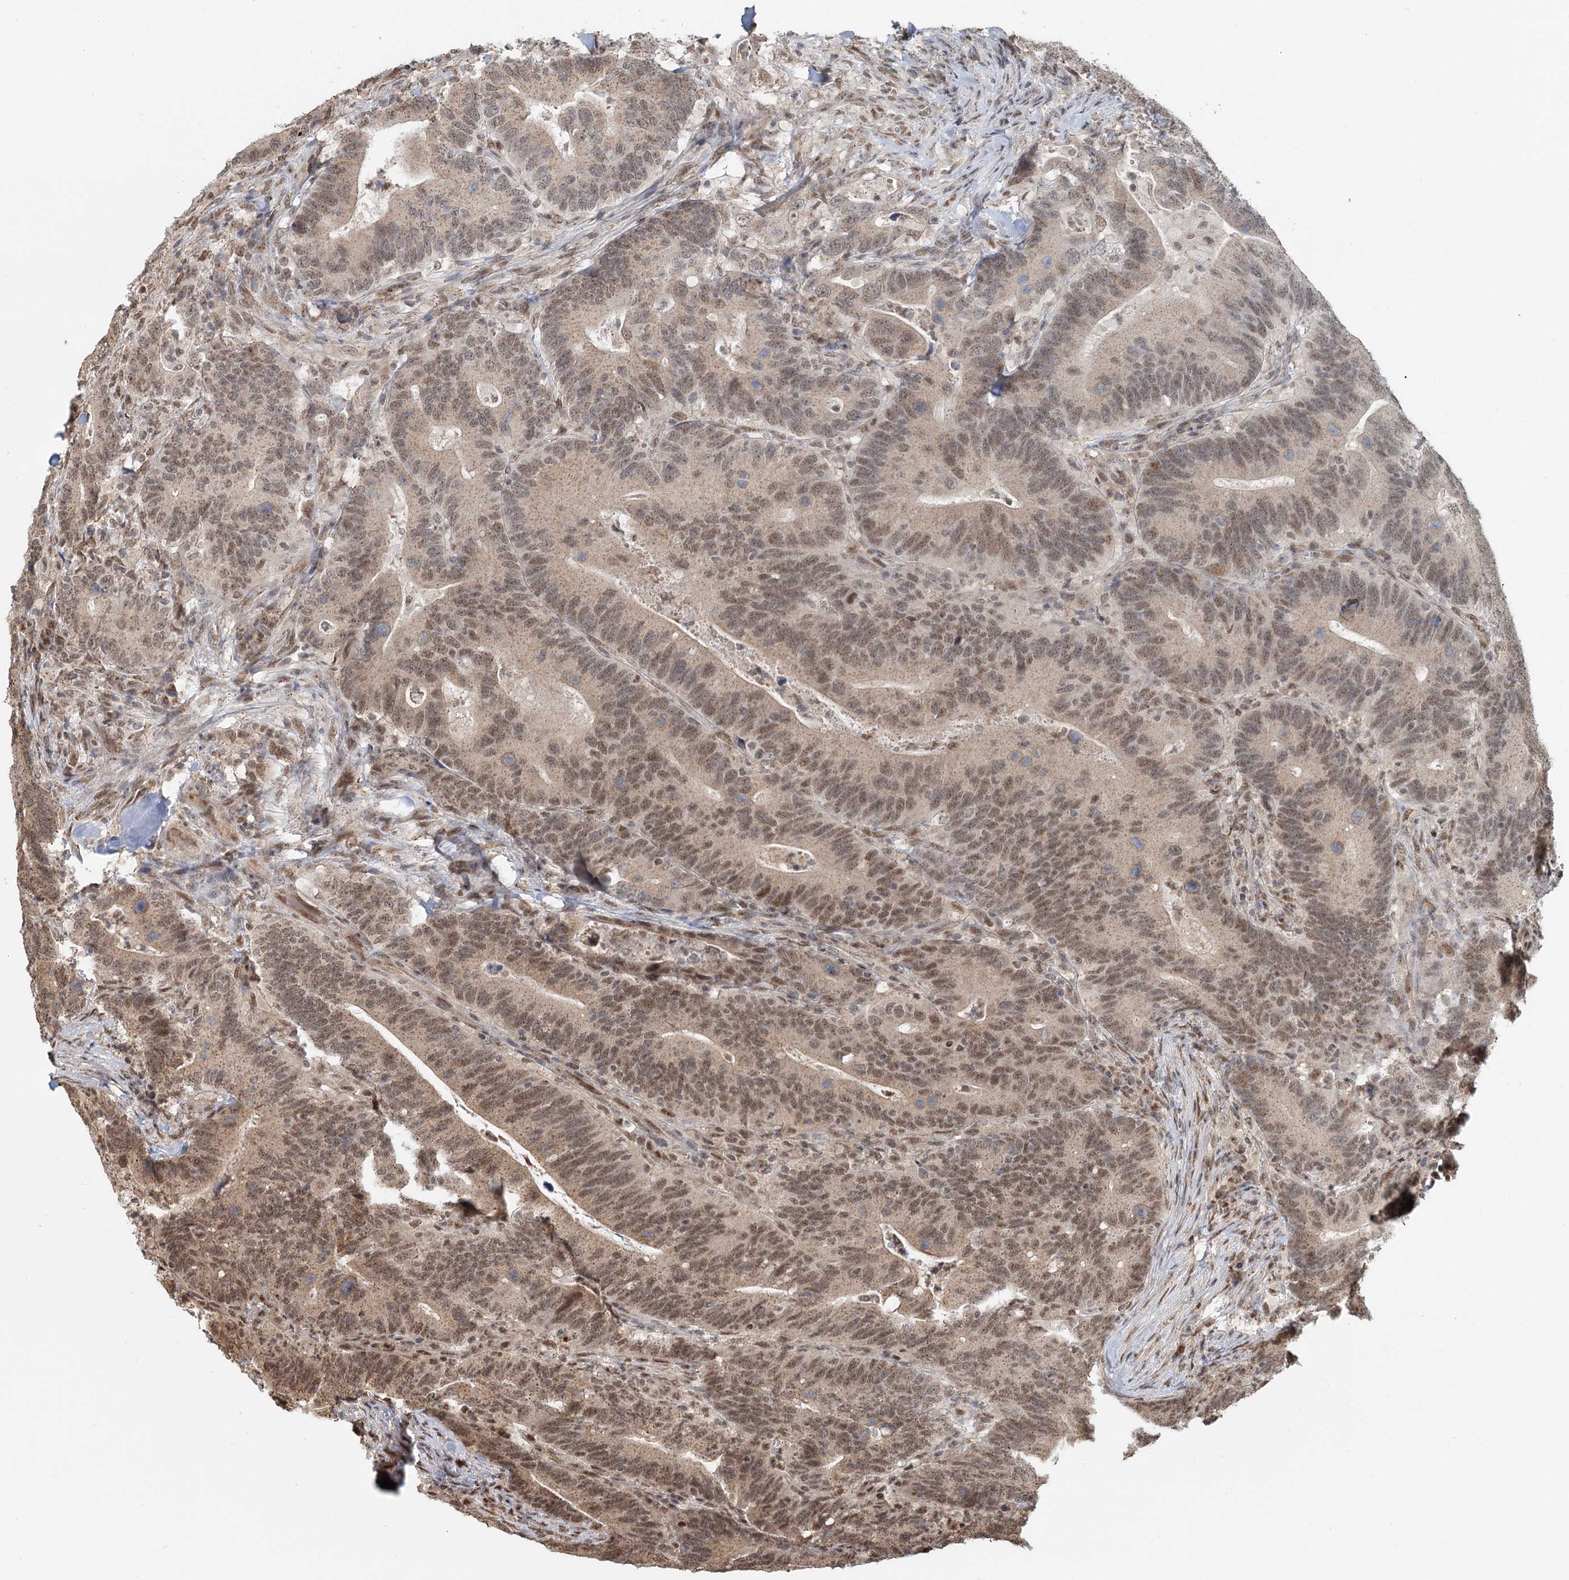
{"staining": {"intensity": "moderate", "quantity": ">75%", "location": "cytoplasmic/membranous,nuclear"}, "tissue": "colorectal cancer", "cell_type": "Tumor cells", "image_type": "cancer", "snomed": [{"axis": "morphology", "description": "Adenocarcinoma, NOS"}, {"axis": "topography", "description": "Colon"}], "caption": "A photomicrograph showing moderate cytoplasmic/membranous and nuclear expression in about >75% of tumor cells in colorectal adenocarcinoma, as visualized by brown immunohistochemical staining.", "gene": "GPALPP1", "patient": {"sex": "female", "age": 66}}